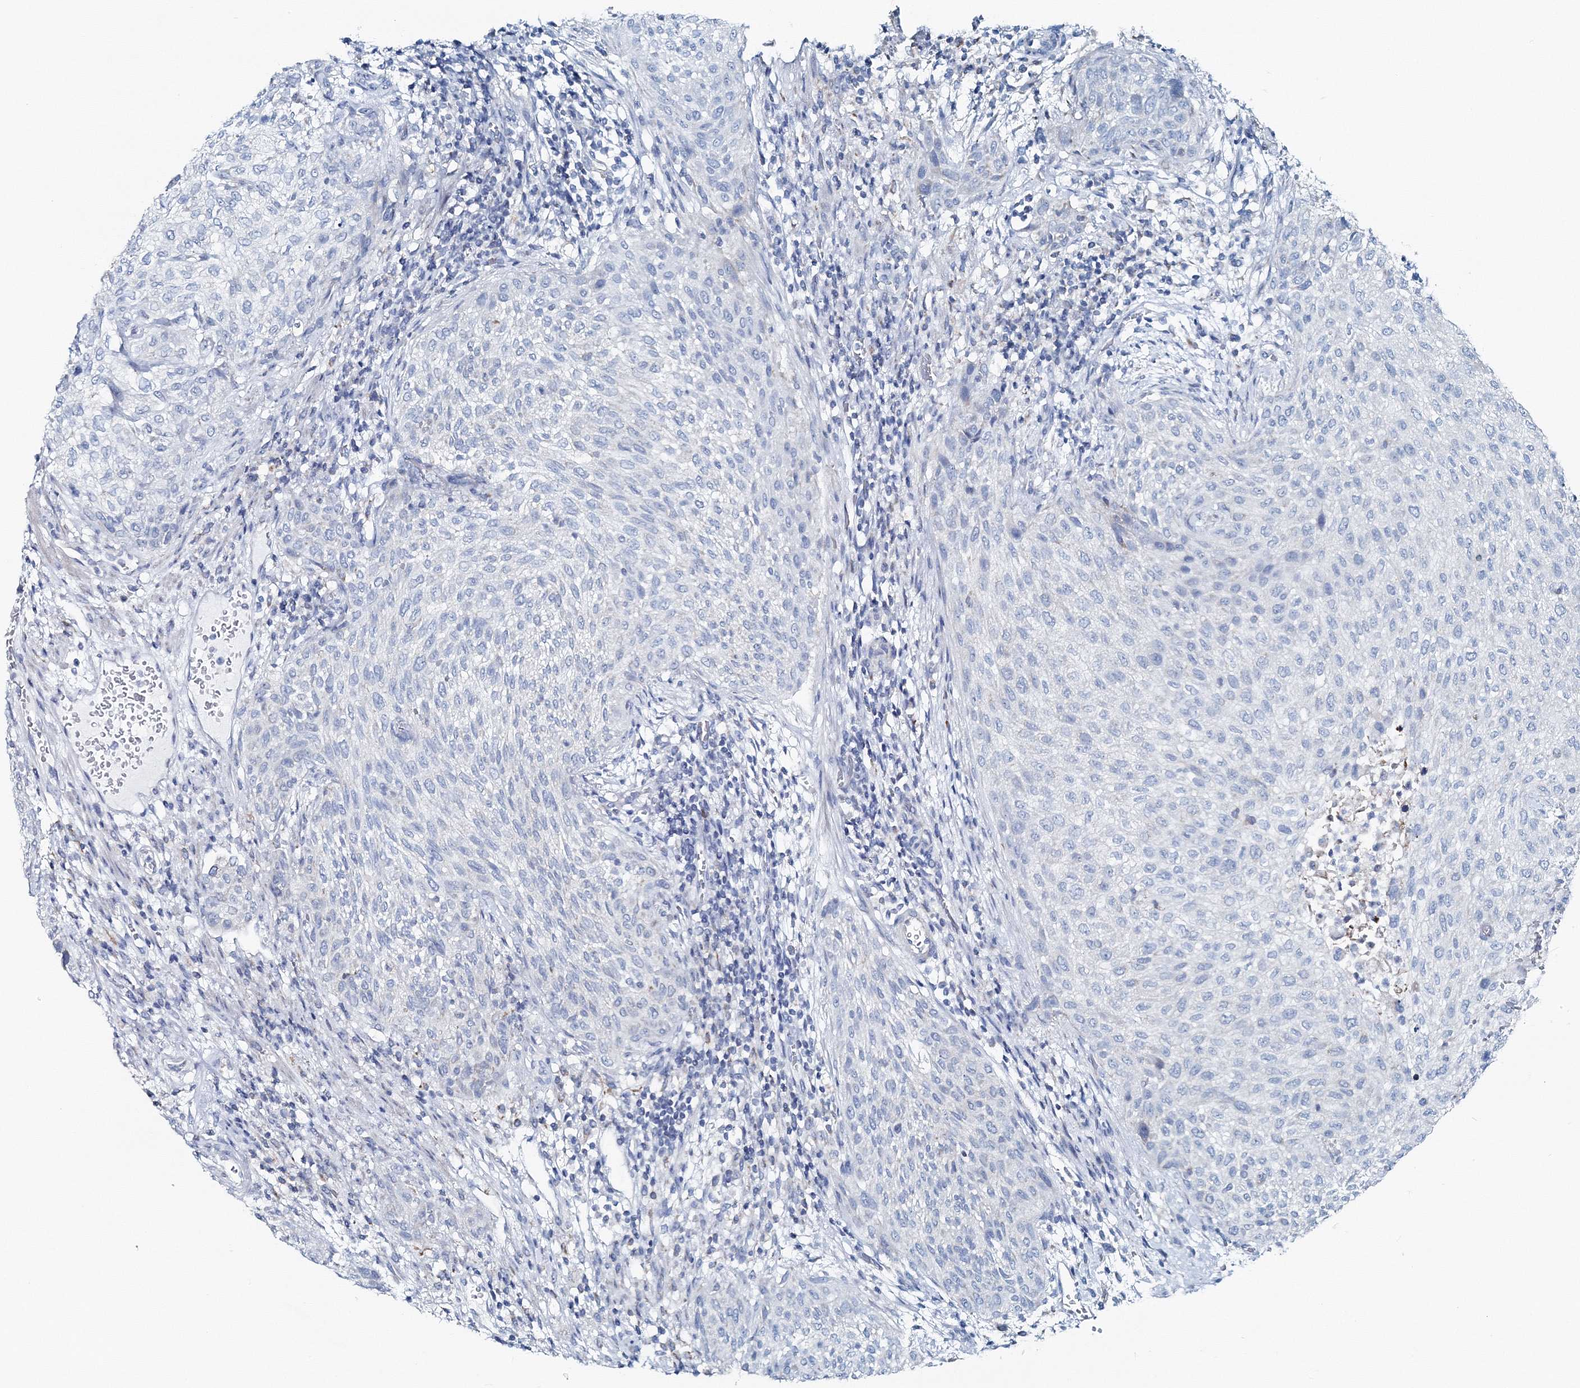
{"staining": {"intensity": "negative", "quantity": "none", "location": "none"}, "tissue": "urothelial cancer", "cell_type": "Tumor cells", "image_type": "cancer", "snomed": [{"axis": "morphology", "description": "Urothelial carcinoma, High grade"}, {"axis": "topography", "description": "Urinary bladder"}], "caption": "High magnification brightfield microscopy of urothelial cancer stained with DAB (brown) and counterstained with hematoxylin (blue): tumor cells show no significant staining. Nuclei are stained in blue.", "gene": "GABARAPL2", "patient": {"sex": "male", "age": 35}}